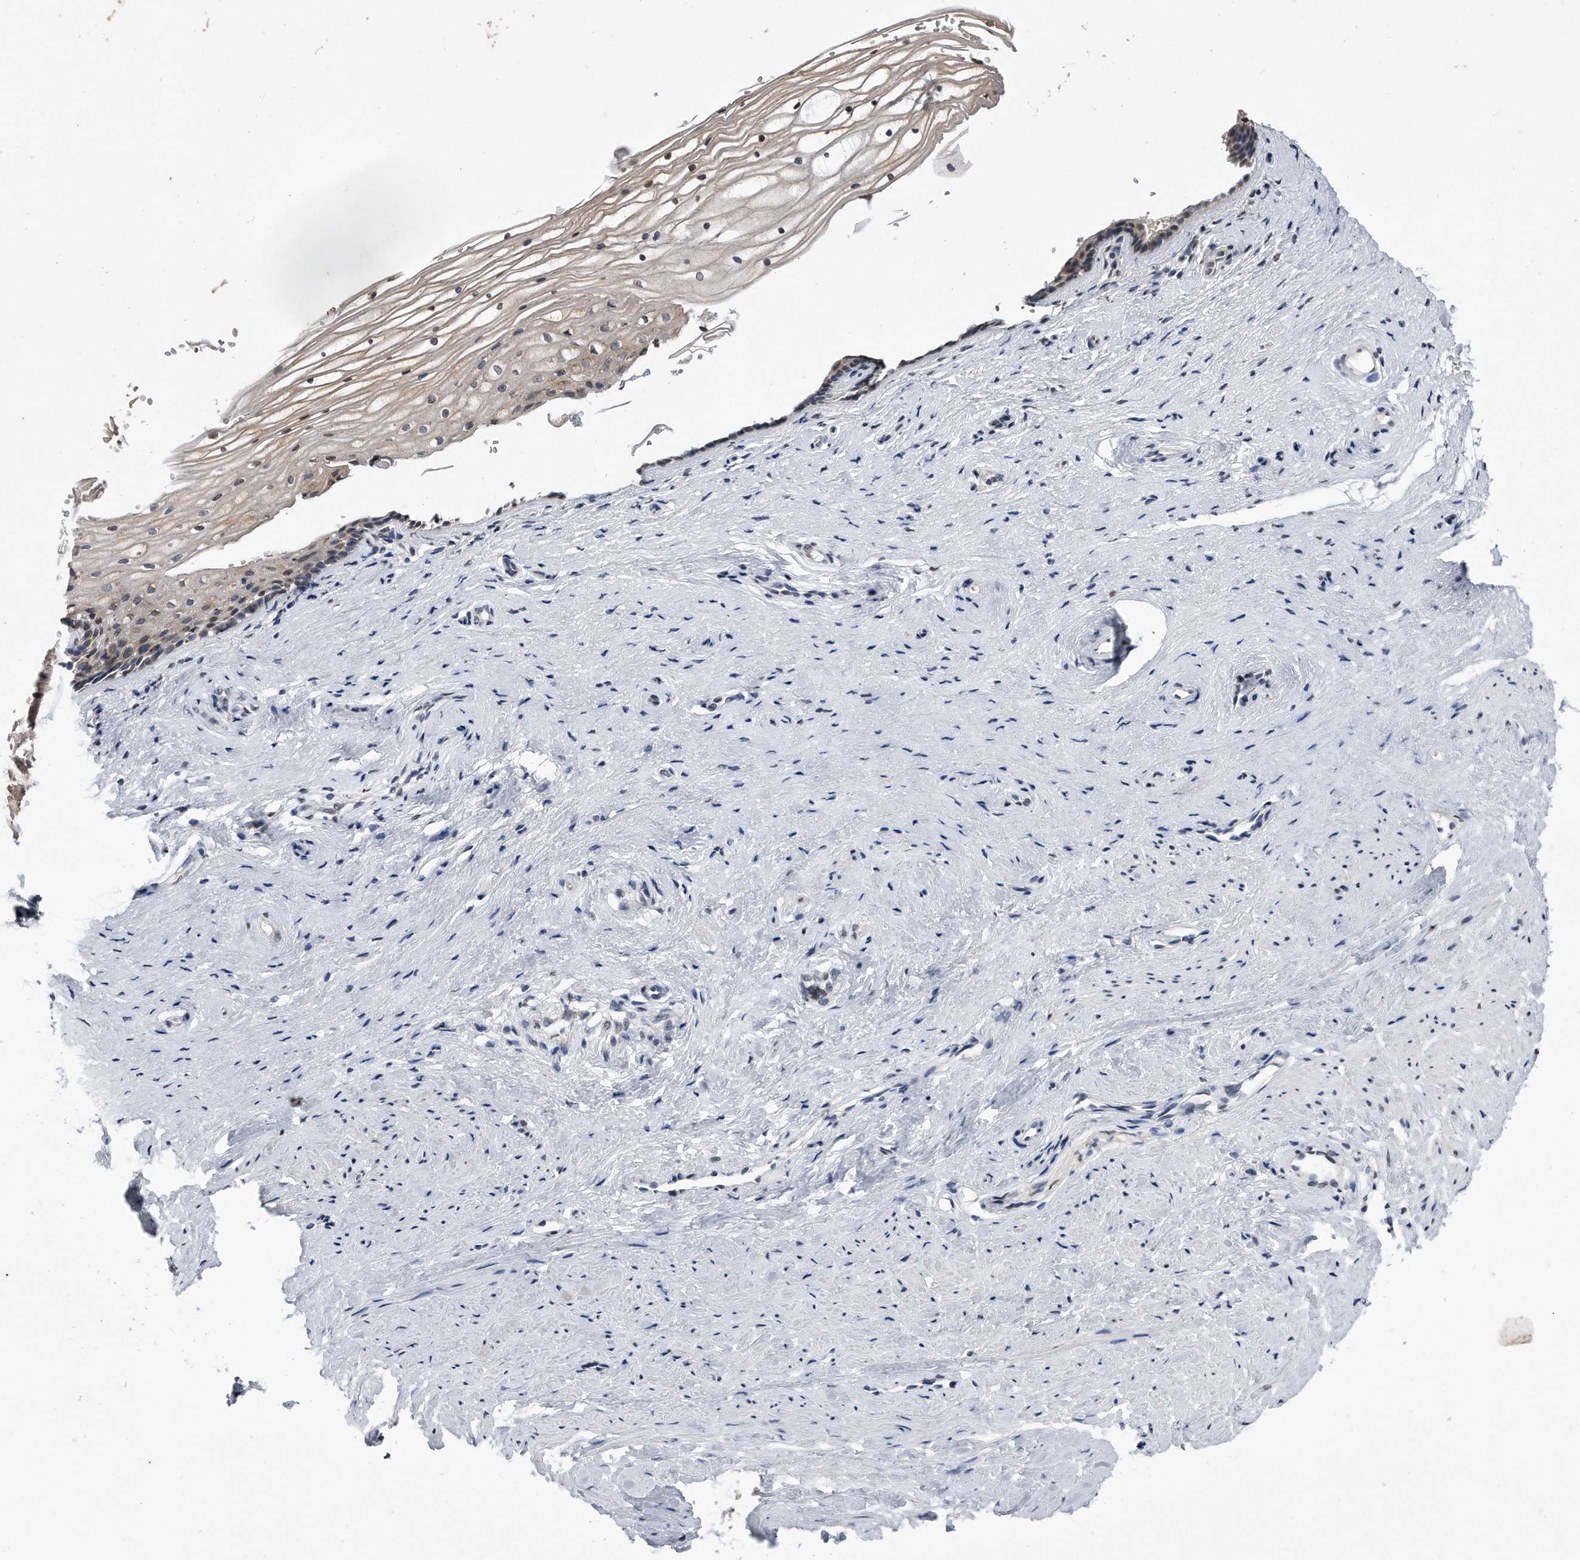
{"staining": {"intensity": "weak", "quantity": "25%-75%", "location": "cytoplasmic/membranous"}, "tissue": "vagina", "cell_type": "Squamous epithelial cells", "image_type": "normal", "snomed": [{"axis": "morphology", "description": "Normal tissue, NOS"}, {"axis": "topography", "description": "Vagina"}], "caption": "The micrograph shows a brown stain indicating the presence of a protein in the cytoplasmic/membranous of squamous epithelial cells in vagina. Using DAB (brown) and hematoxylin (blue) stains, captured at high magnification using brightfield microscopy.", "gene": "DAB1", "patient": {"sex": "female", "age": 46}}